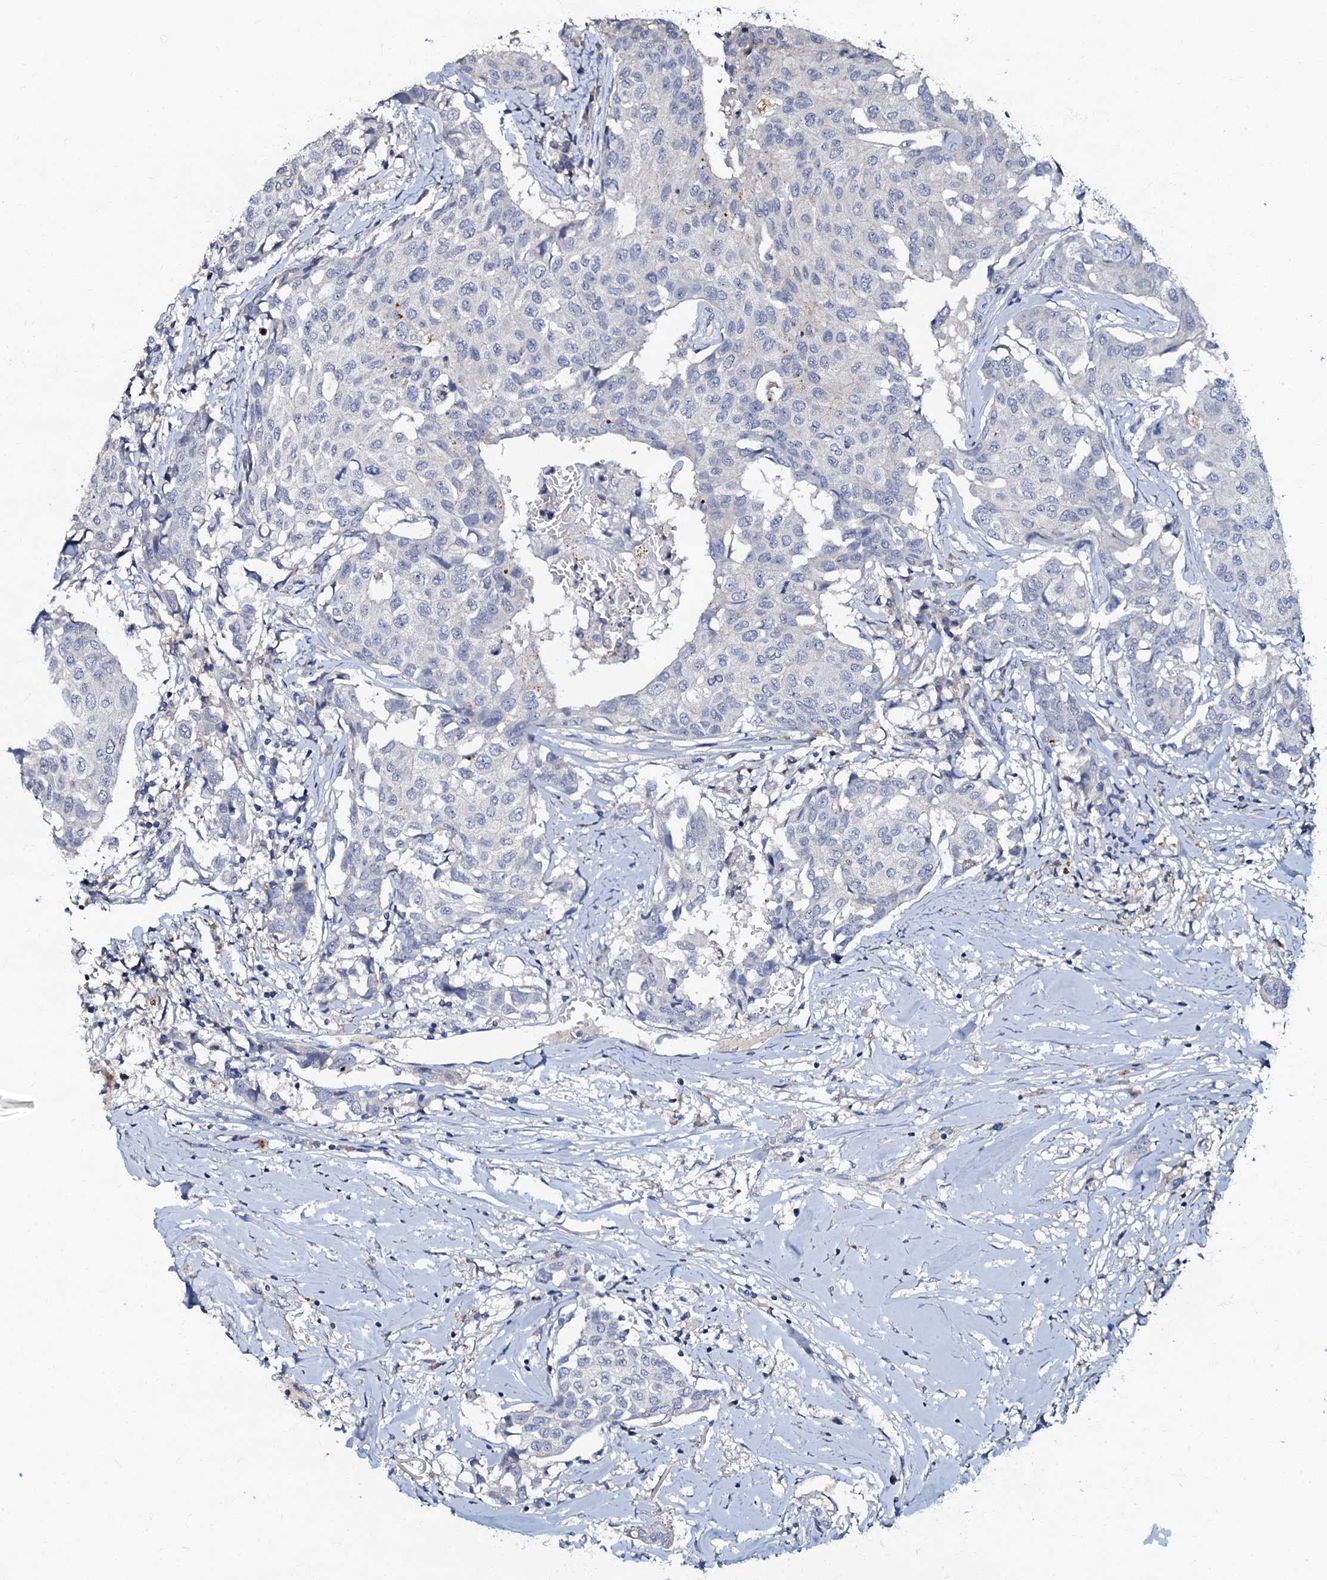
{"staining": {"intensity": "negative", "quantity": "none", "location": "none"}, "tissue": "breast cancer", "cell_type": "Tumor cells", "image_type": "cancer", "snomed": [{"axis": "morphology", "description": "Duct carcinoma"}, {"axis": "topography", "description": "Breast"}], "caption": "Tumor cells are negative for brown protein staining in breast cancer (intraductal carcinoma).", "gene": "OLAH", "patient": {"sex": "female", "age": 80}}